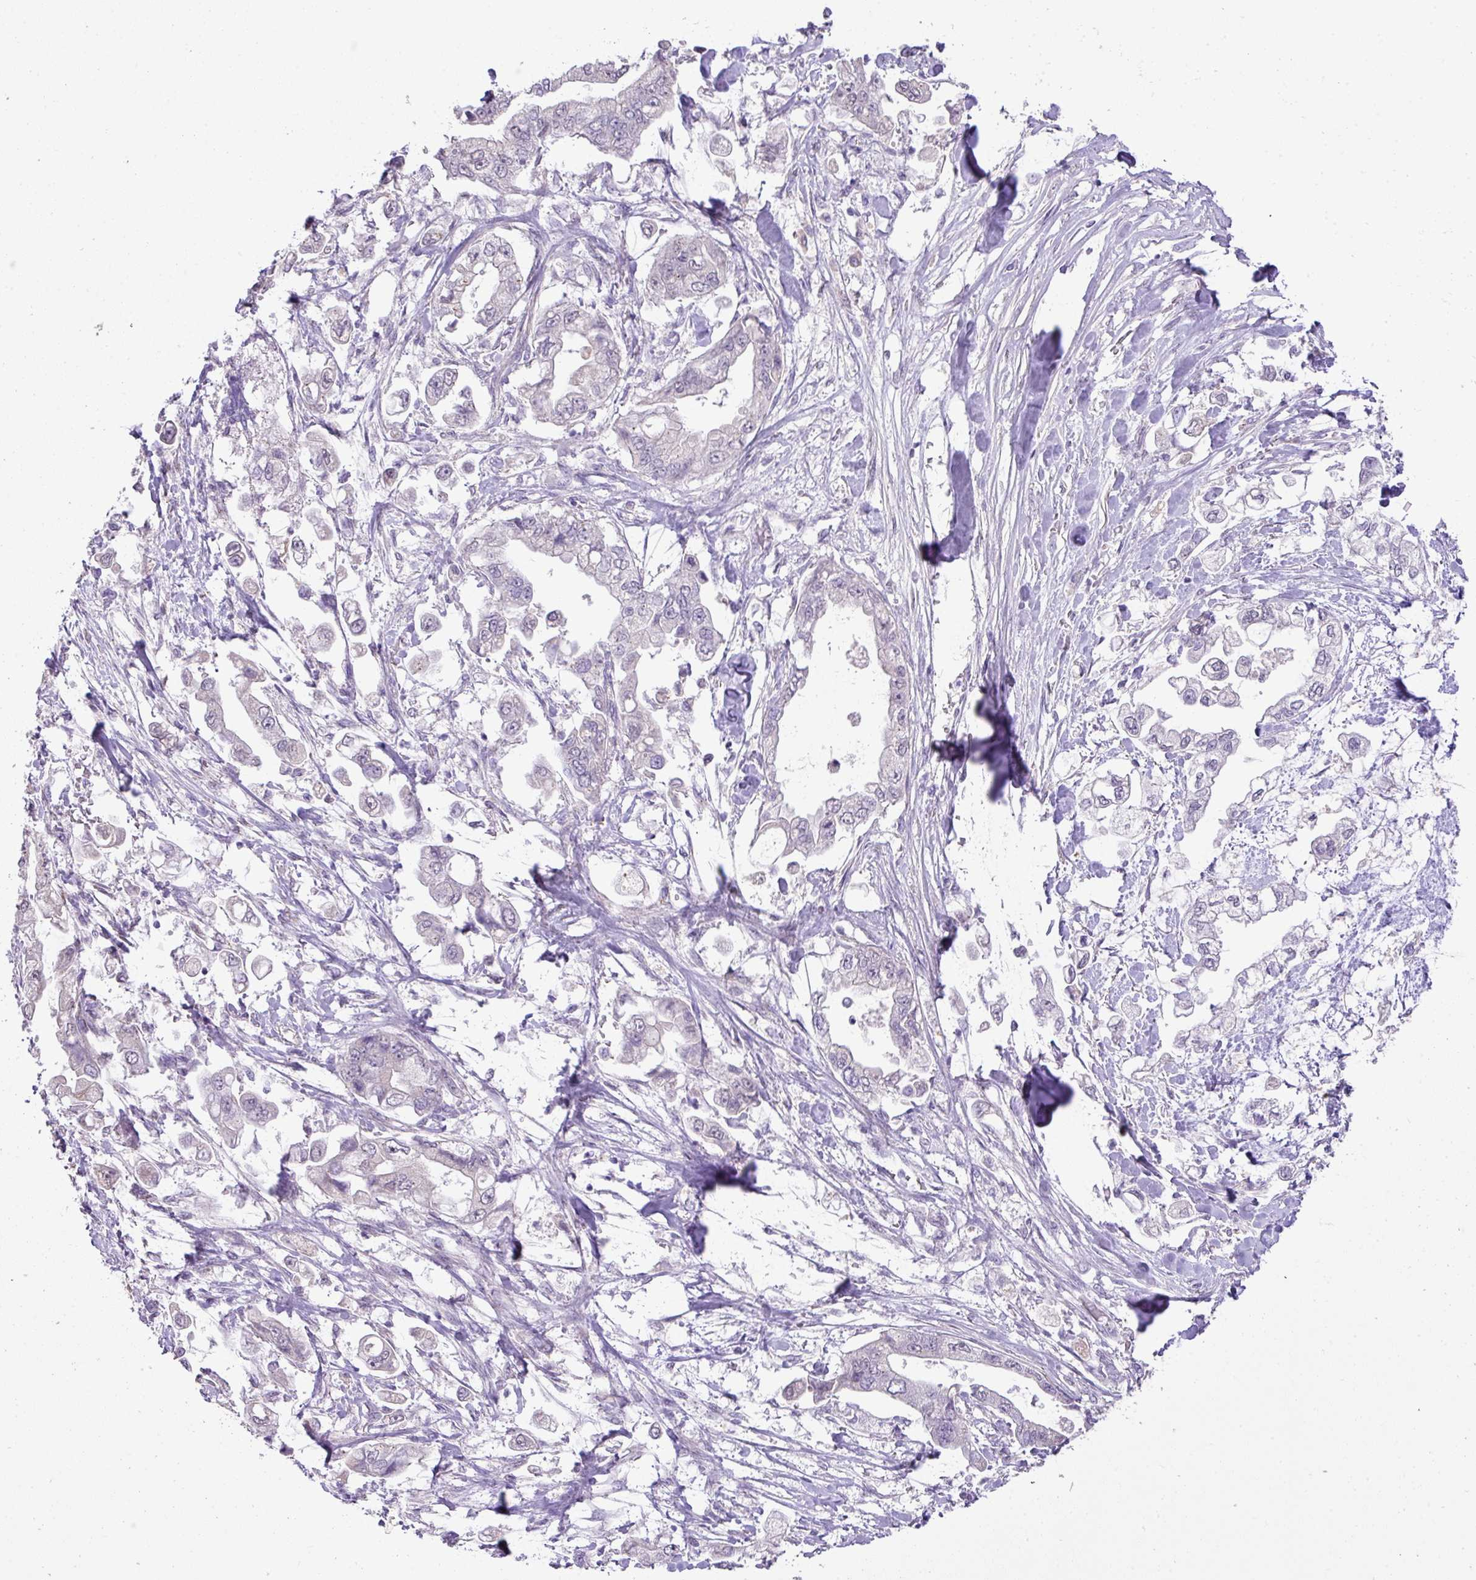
{"staining": {"intensity": "negative", "quantity": "none", "location": "none"}, "tissue": "stomach cancer", "cell_type": "Tumor cells", "image_type": "cancer", "snomed": [{"axis": "morphology", "description": "Adenocarcinoma, NOS"}, {"axis": "topography", "description": "Stomach"}], "caption": "Immunohistochemistry of adenocarcinoma (stomach) demonstrates no staining in tumor cells. (Stains: DAB (3,3'-diaminobenzidine) immunohistochemistry (IHC) with hematoxylin counter stain, Microscopy: brightfield microscopy at high magnification).", "gene": "DIP2A", "patient": {"sex": "male", "age": 62}}